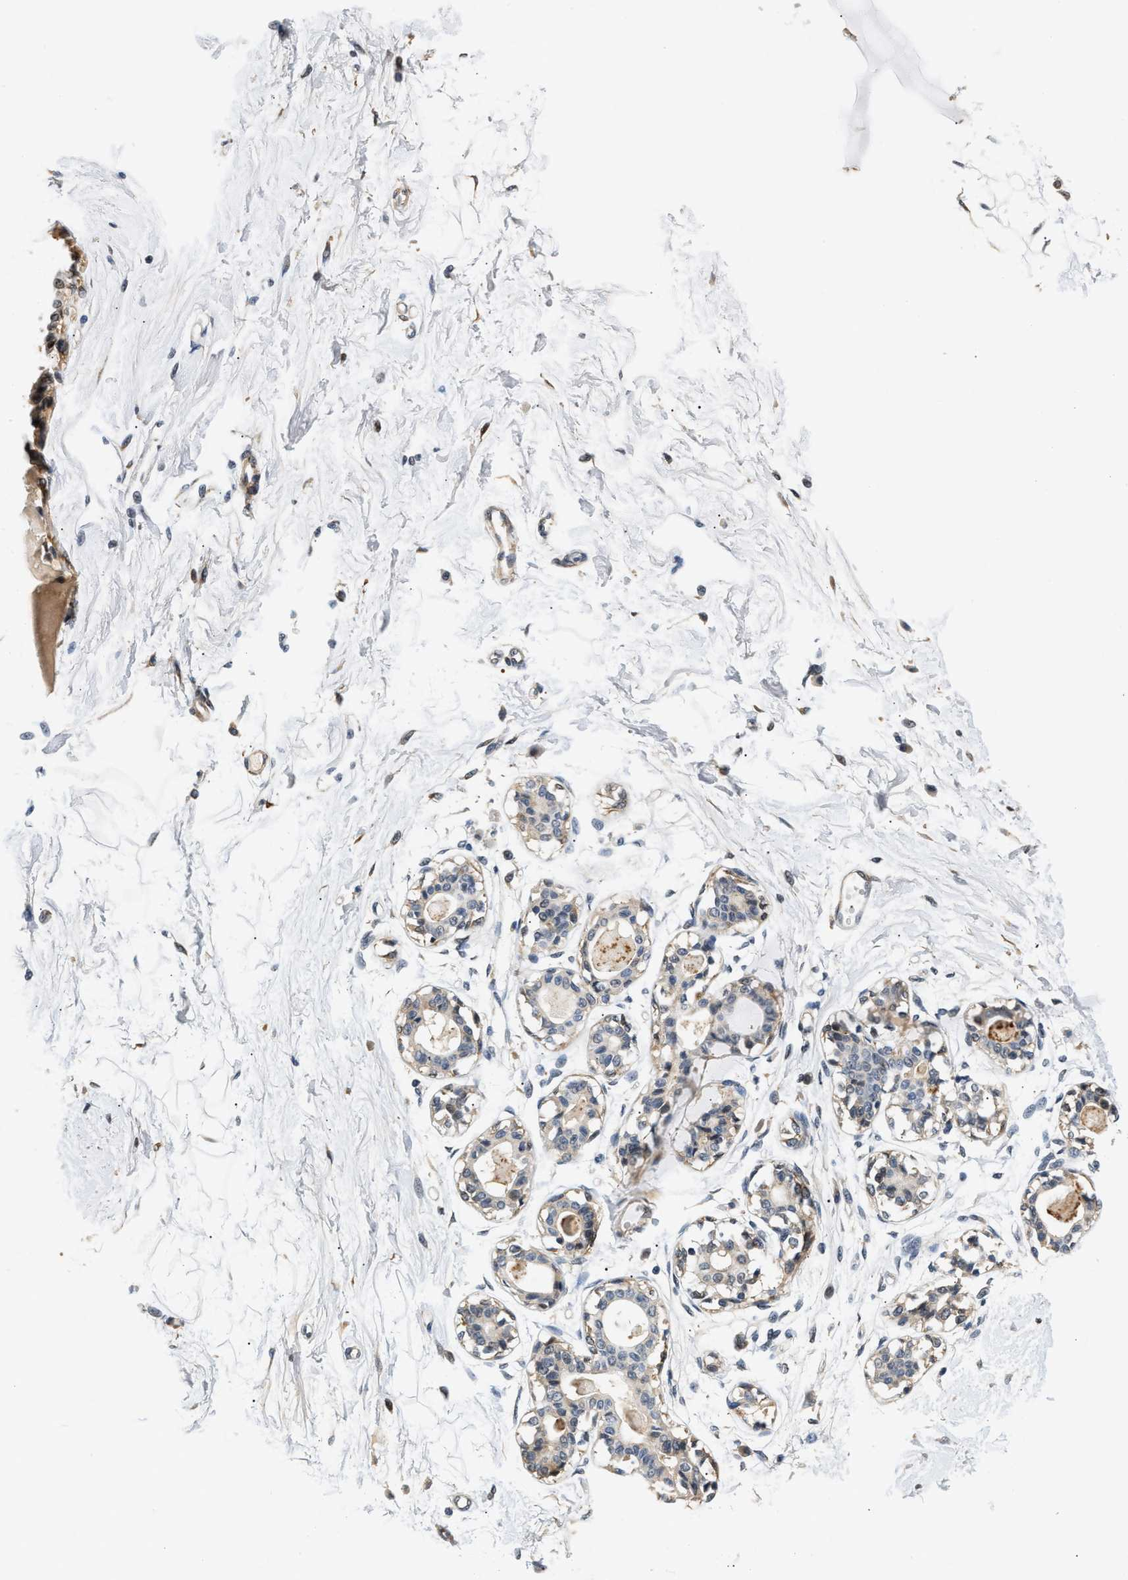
{"staining": {"intensity": "moderate", "quantity": ">75%", "location": "cytoplasmic/membranous"}, "tissue": "breast", "cell_type": "Adipocytes", "image_type": "normal", "snomed": [{"axis": "morphology", "description": "Normal tissue, NOS"}, {"axis": "topography", "description": "Breast"}], "caption": "Moderate cytoplasmic/membranous expression for a protein is seen in about >75% of adipocytes of unremarkable breast using IHC.", "gene": "LARP6", "patient": {"sex": "female", "age": 45}}